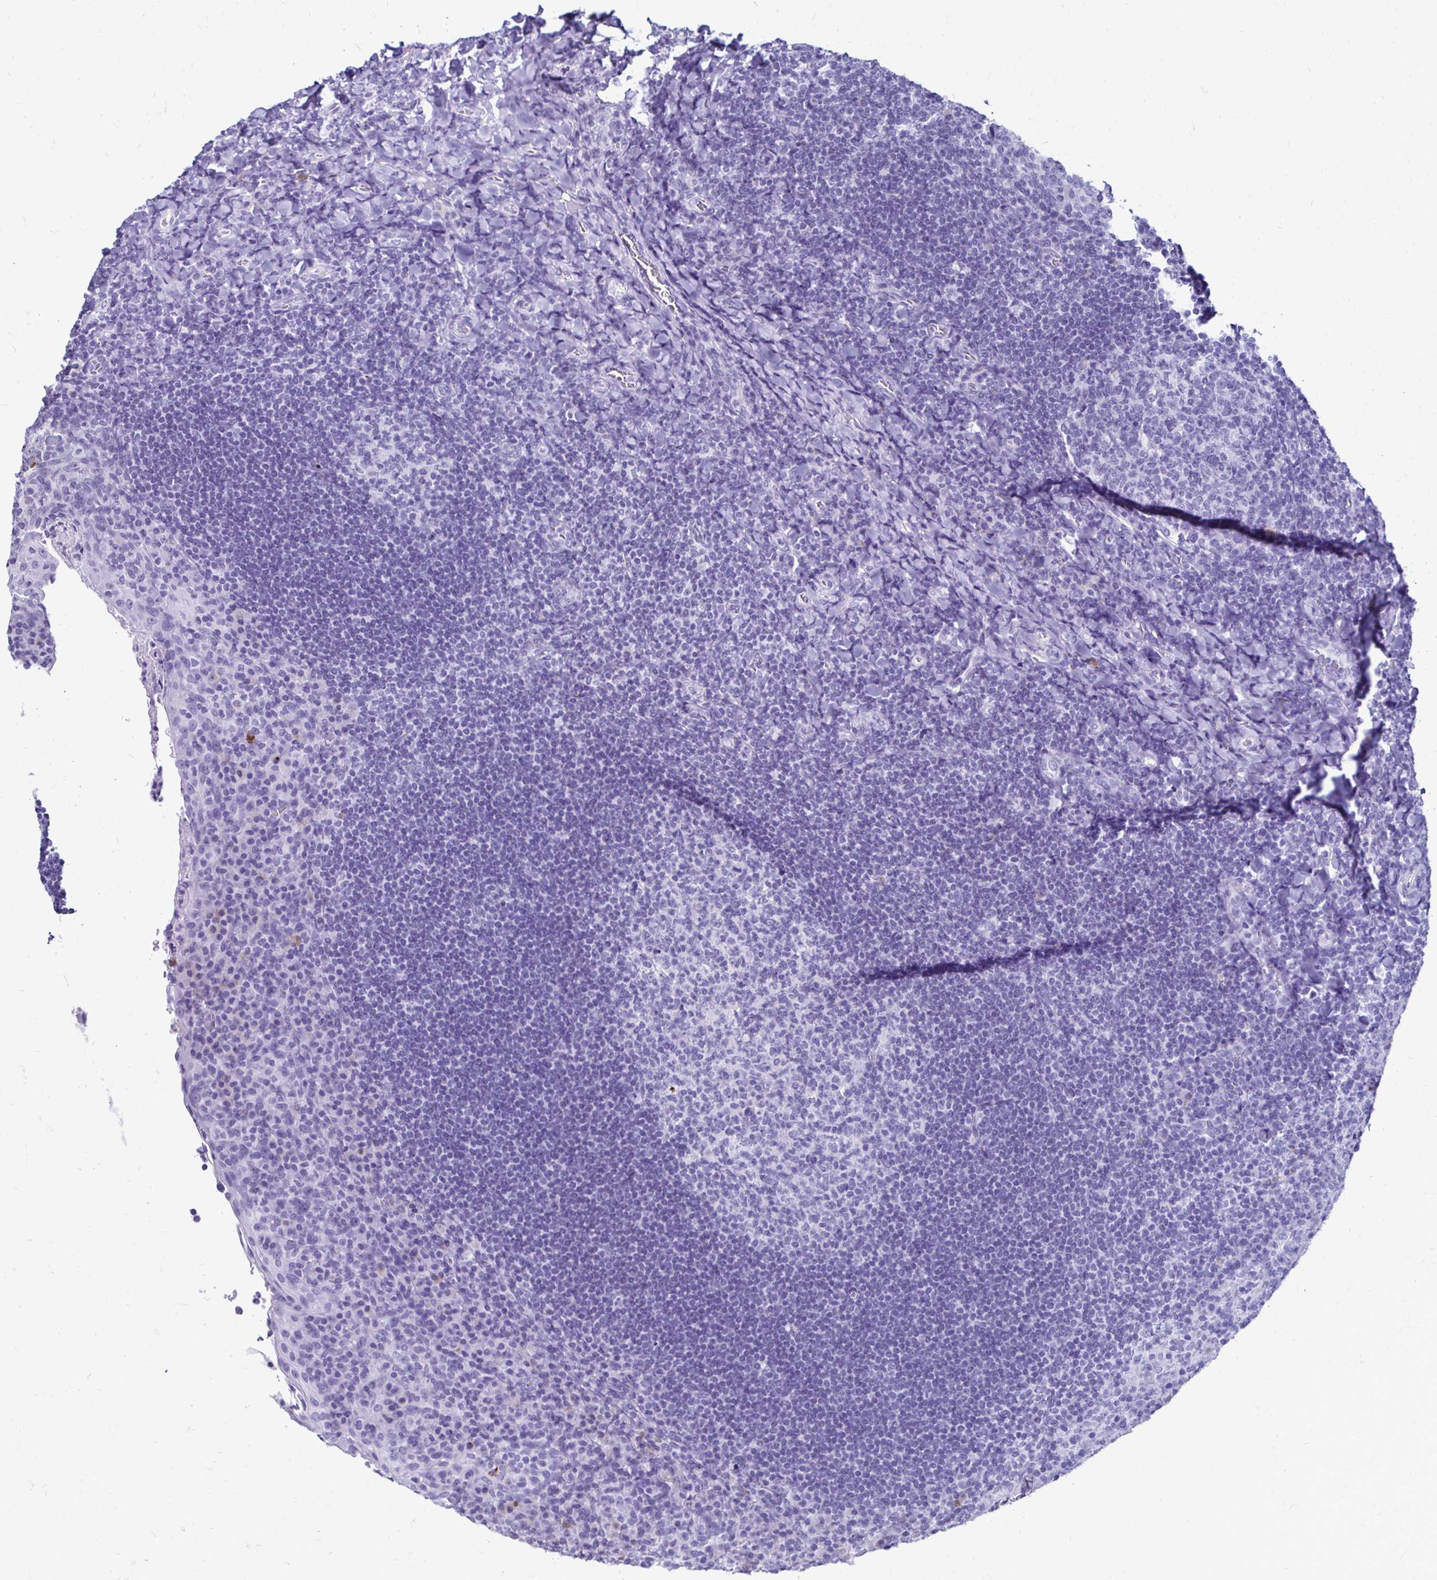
{"staining": {"intensity": "negative", "quantity": "none", "location": "none"}, "tissue": "tonsil", "cell_type": "Germinal center cells", "image_type": "normal", "snomed": [{"axis": "morphology", "description": "Normal tissue, NOS"}, {"axis": "topography", "description": "Tonsil"}], "caption": "The image shows no significant expression in germinal center cells of tonsil.", "gene": "CST5", "patient": {"sex": "male", "age": 17}}